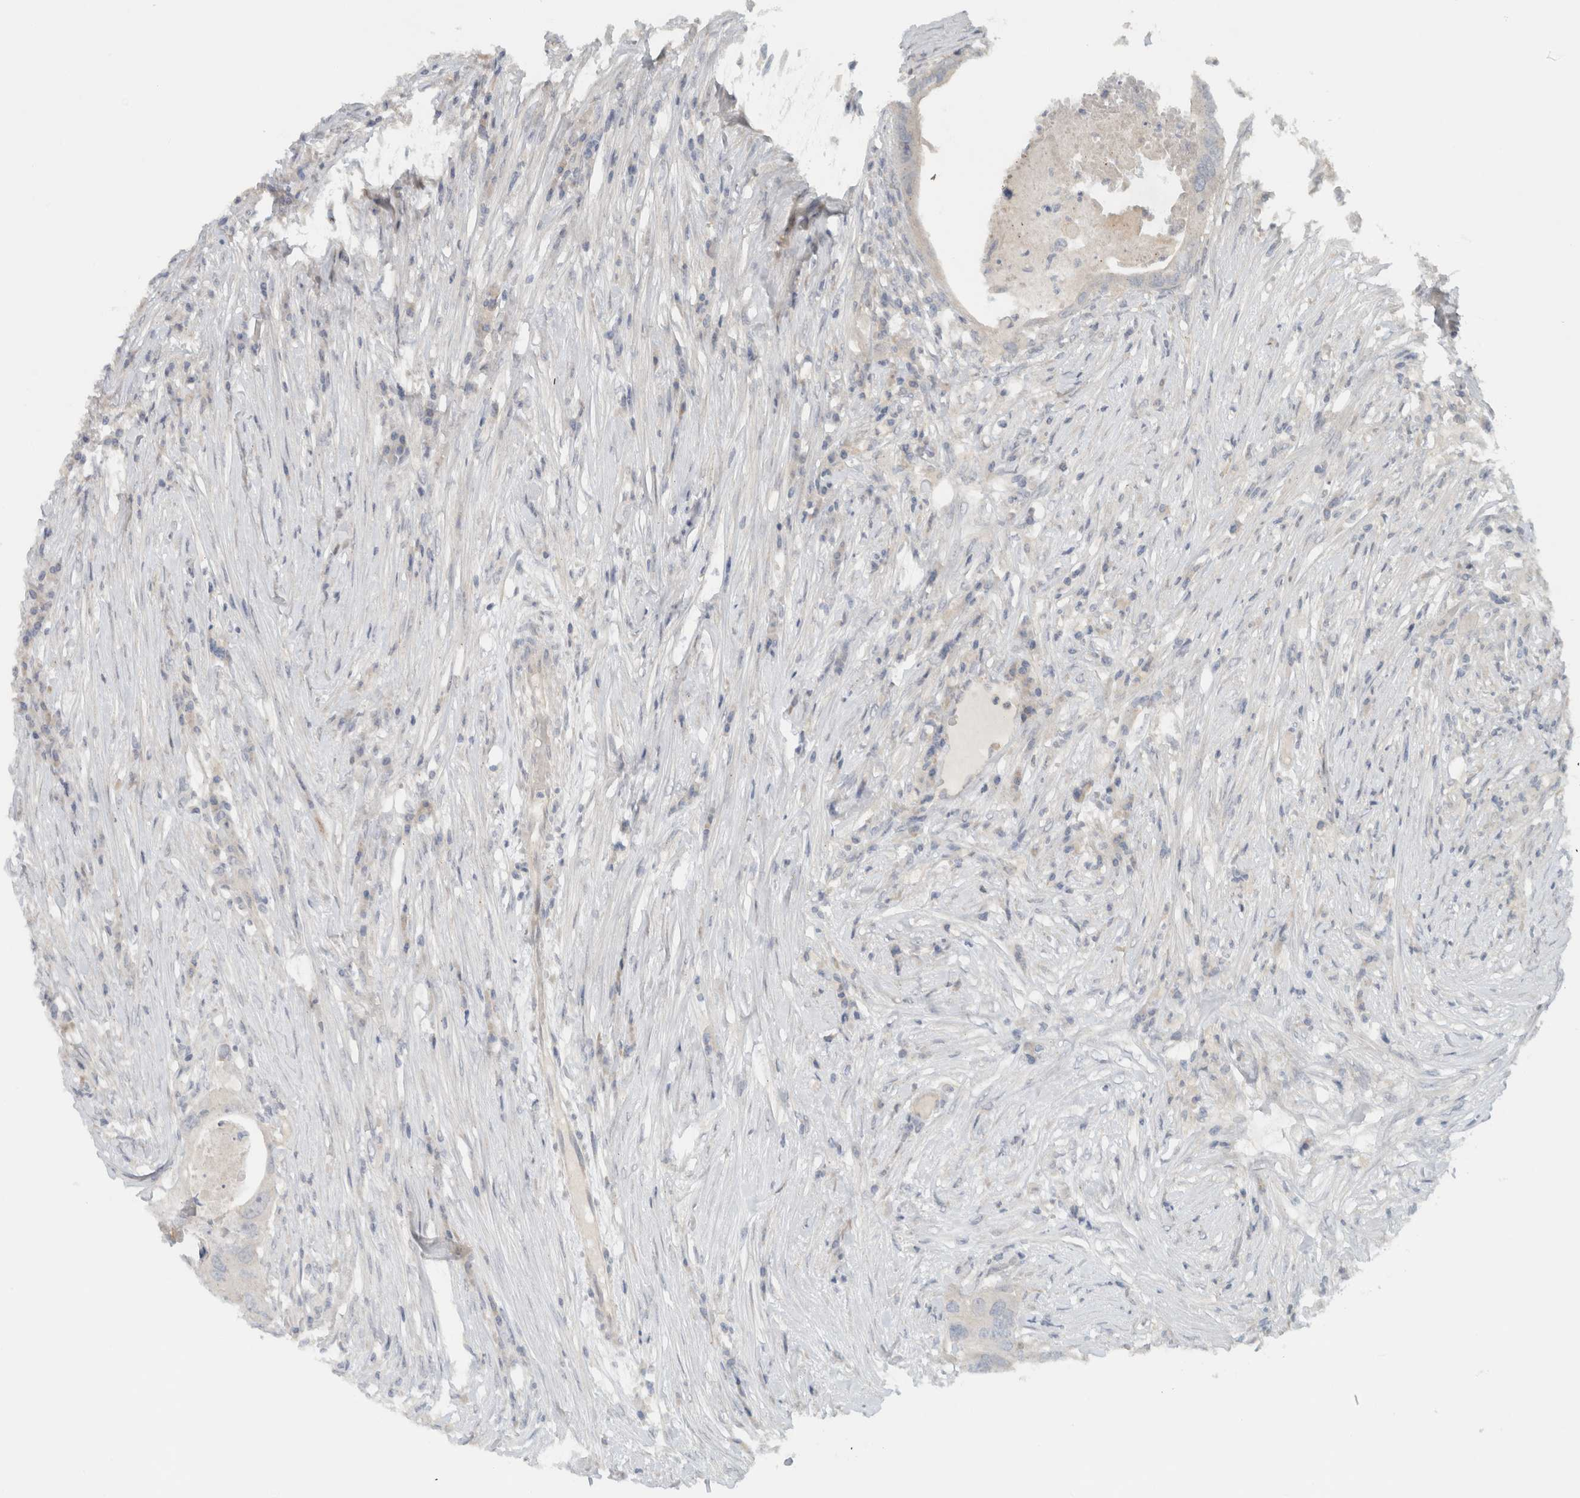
{"staining": {"intensity": "negative", "quantity": "none", "location": "none"}, "tissue": "colorectal cancer", "cell_type": "Tumor cells", "image_type": "cancer", "snomed": [{"axis": "morphology", "description": "Adenocarcinoma, NOS"}, {"axis": "topography", "description": "Colon"}], "caption": "IHC of human colorectal adenocarcinoma demonstrates no expression in tumor cells.", "gene": "ERCC6L2", "patient": {"sex": "male", "age": 71}}